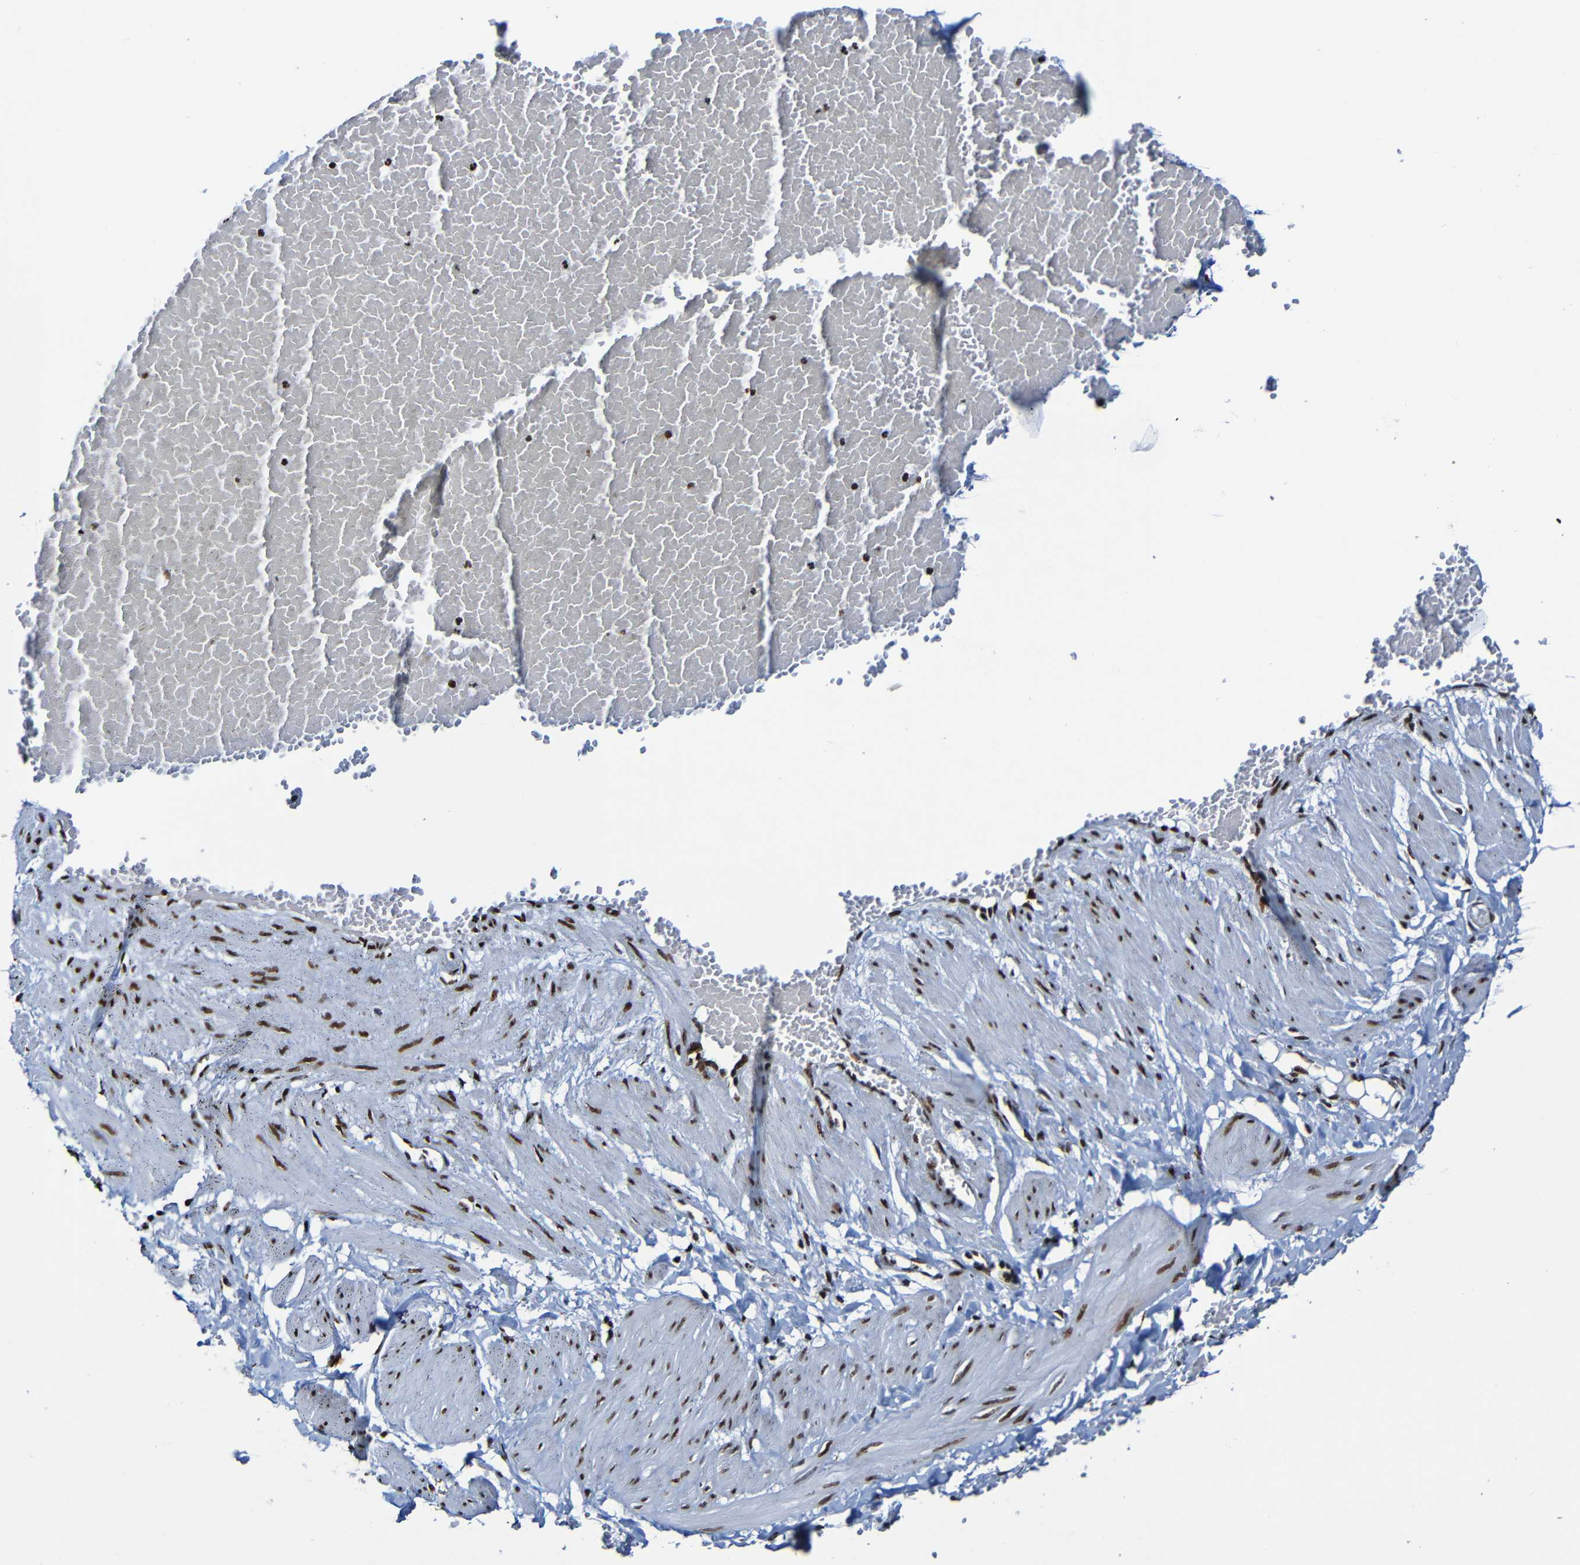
{"staining": {"intensity": "strong", "quantity": ">75%", "location": "nuclear"}, "tissue": "adipose tissue", "cell_type": "Adipocytes", "image_type": "normal", "snomed": [{"axis": "morphology", "description": "Normal tissue, NOS"}, {"axis": "topography", "description": "Soft tissue"}, {"axis": "topography", "description": "Vascular tissue"}], "caption": "Immunohistochemical staining of unremarkable adipose tissue exhibits high levels of strong nuclear positivity in about >75% of adipocytes. Nuclei are stained in blue.", "gene": "SRSF3", "patient": {"sex": "female", "age": 35}}